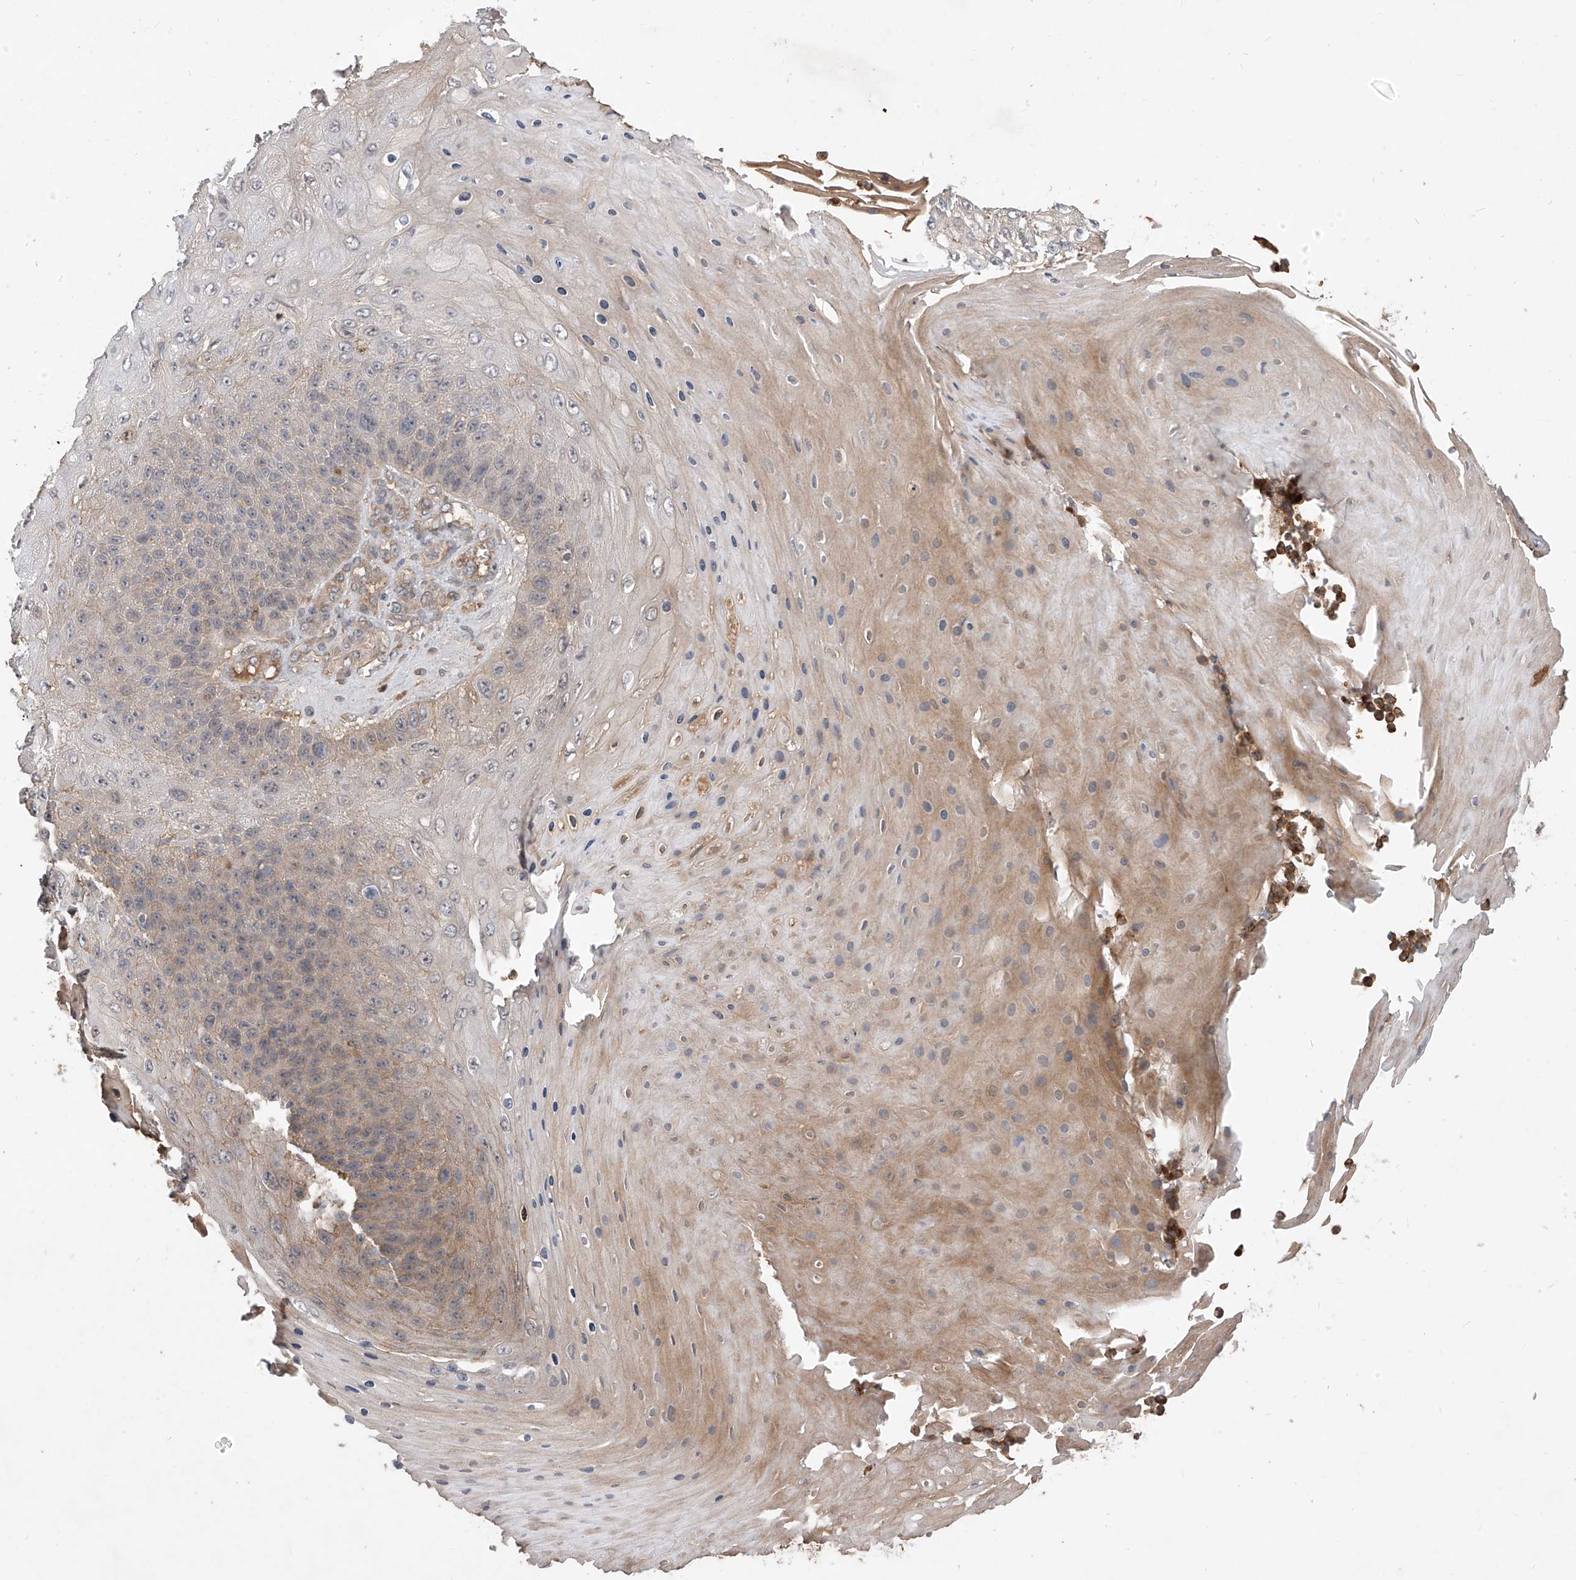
{"staining": {"intensity": "weak", "quantity": "<25%", "location": "cytoplasmic/membranous"}, "tissue": "skin cancer", "cell_type": "Tumor cells", "image_type": "cancer", "snomed": [{"axis": "morphology", "description": "Squamous cell carcinoma, NOS"}, {"axis": "topography", "description": "Skin"}], "caption": "A high-resolution histopathology image shows immunohistochemistry (IHC) staining of skin cancer, which shows no significant expression in tumor cells.", "gene": "CACNA2D4", "patient": {"sex": "female", "age": 88}}